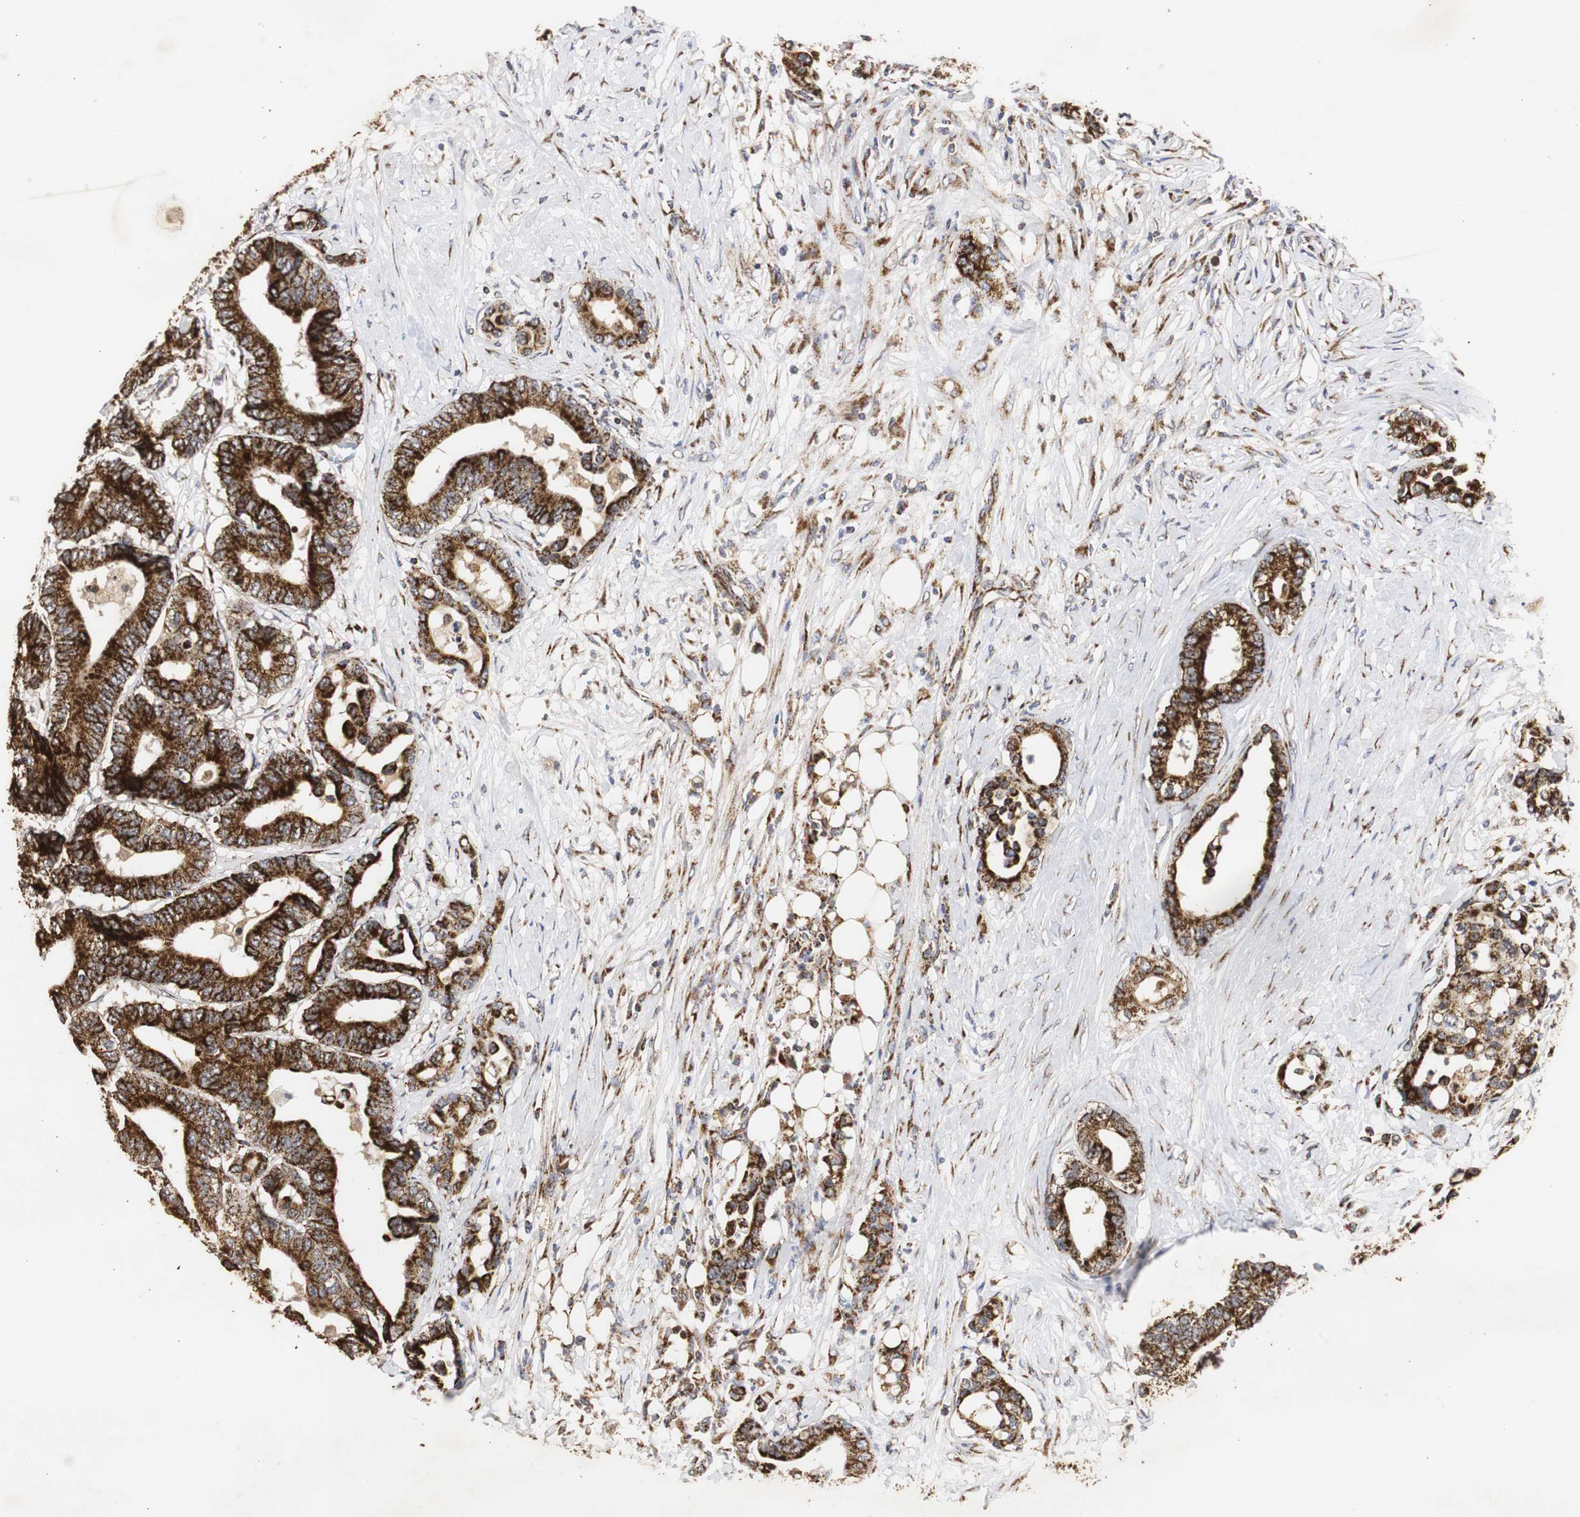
{"staining": {"intensity": "strong", "quantity": ">75%", "location": "cytoplasmic/membranous"}, "tissue": "colorectal cancer", "cell_type": "Tumor cells", "image_type": "cancer", "snomed": [{"axis": "morphology", "description": "Normal tissue, NOS"}, {"axis": "morphology", "description": "Adenocarcinoma, NOS"}, {"axis": "topography", "description": "Colon"}], "caption": "Immunohistochemistry of human adenocarcinoma (colorectal) exhibits high levels of strong cytoplasmic/membranous staining in about >75% of tumor cells. Nuclei are stained in blue.", "gene": "HSD17B10", "patient": {"sex": "male", "age": 82}}